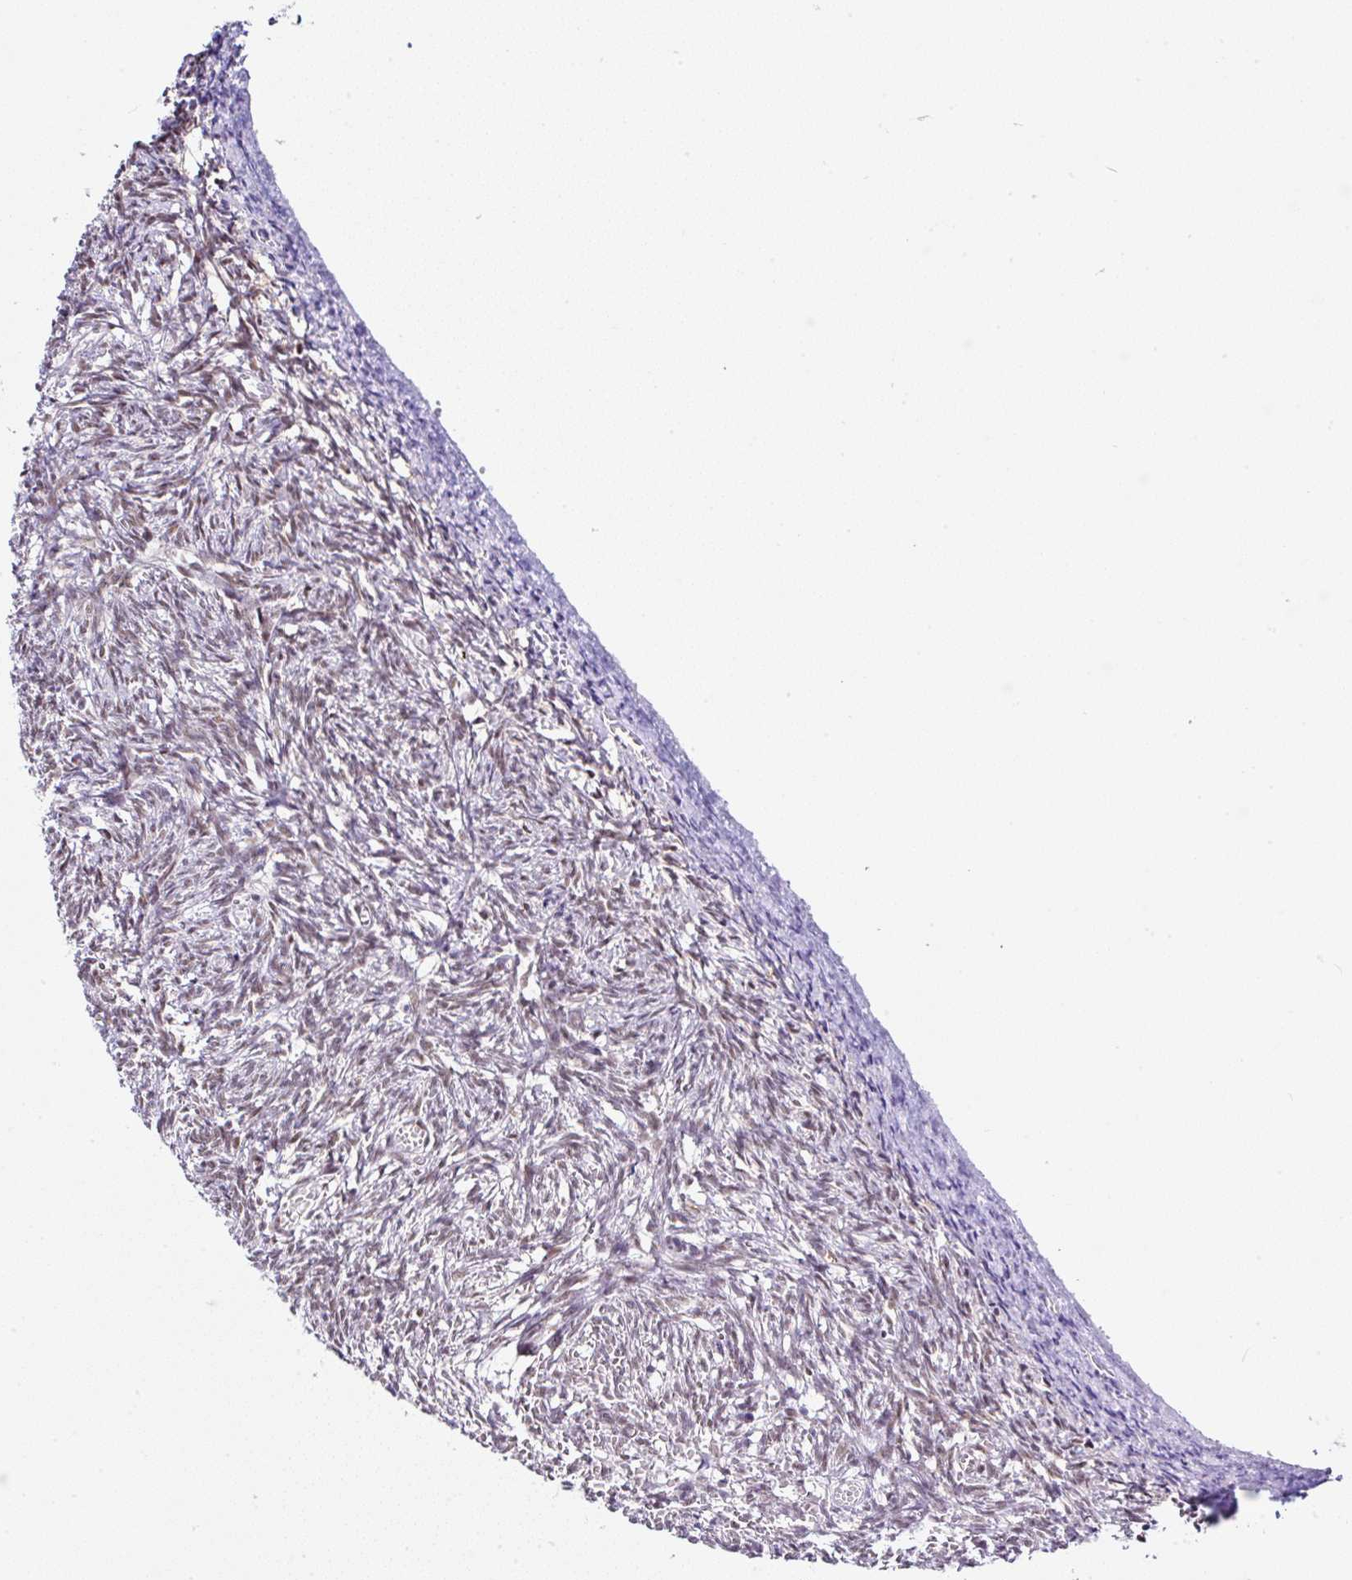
{"staining": {"intensity": "moderate", "quantity": ">75%", "location": "cytoplasmic/membranous,nuclear"}, "tissue": "ovary", "cell_type": "Follicle cells", "image_type": "normal", "snomed": [{"axis": "morphology", "description": "Normal tissue, NOS"}, {"axis": "topography", "description": "Ovary"}], "caption": "Moderate cytoplasmic/membranous,nuclear expression is present in approximately >75% of follicle cells in unremarkable ovary. (DAB IHC with brightfield microscopy, high magnification).", "gene": "PTPN2", "patient": {"sex": "female", "age": 67}}